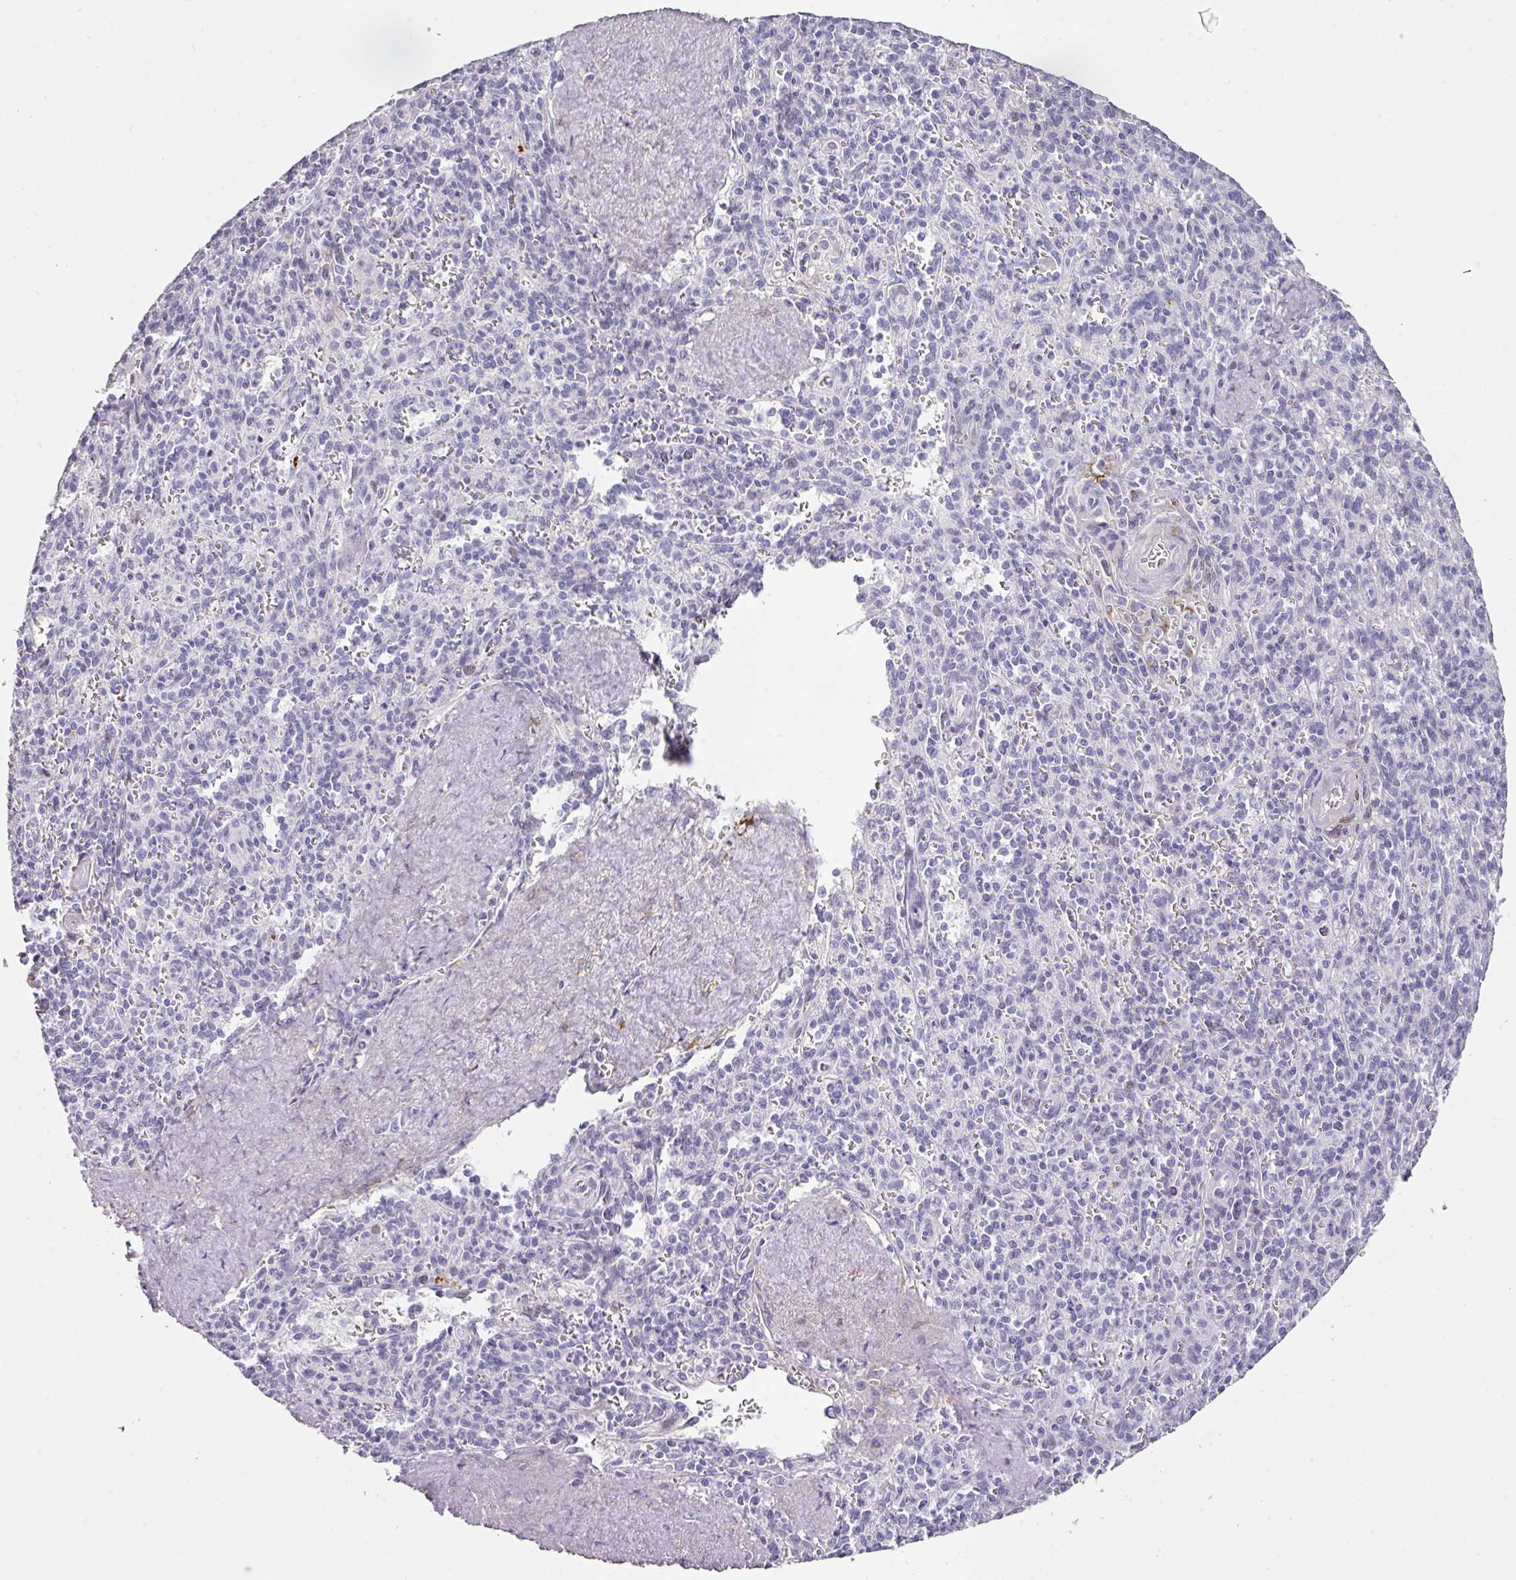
{"staining": {"intensity": "negative", "quantity": "none", "location": "none"}, "tissue": "spleen", "cell_type": "Cells in red pulp", "image_type": "normal", "snomed": [{"axis": "morphology", "description": "Normal tissue, NOS"}, {"axis": "topography", "description": "Spleen"}], "caption": "Human spleen stained for a protein using immunohistochemistry demonstrates no staining in cells in red pulp.", "gene": "ANKRD29", "patient": {"sex": "female", "age": 70}}